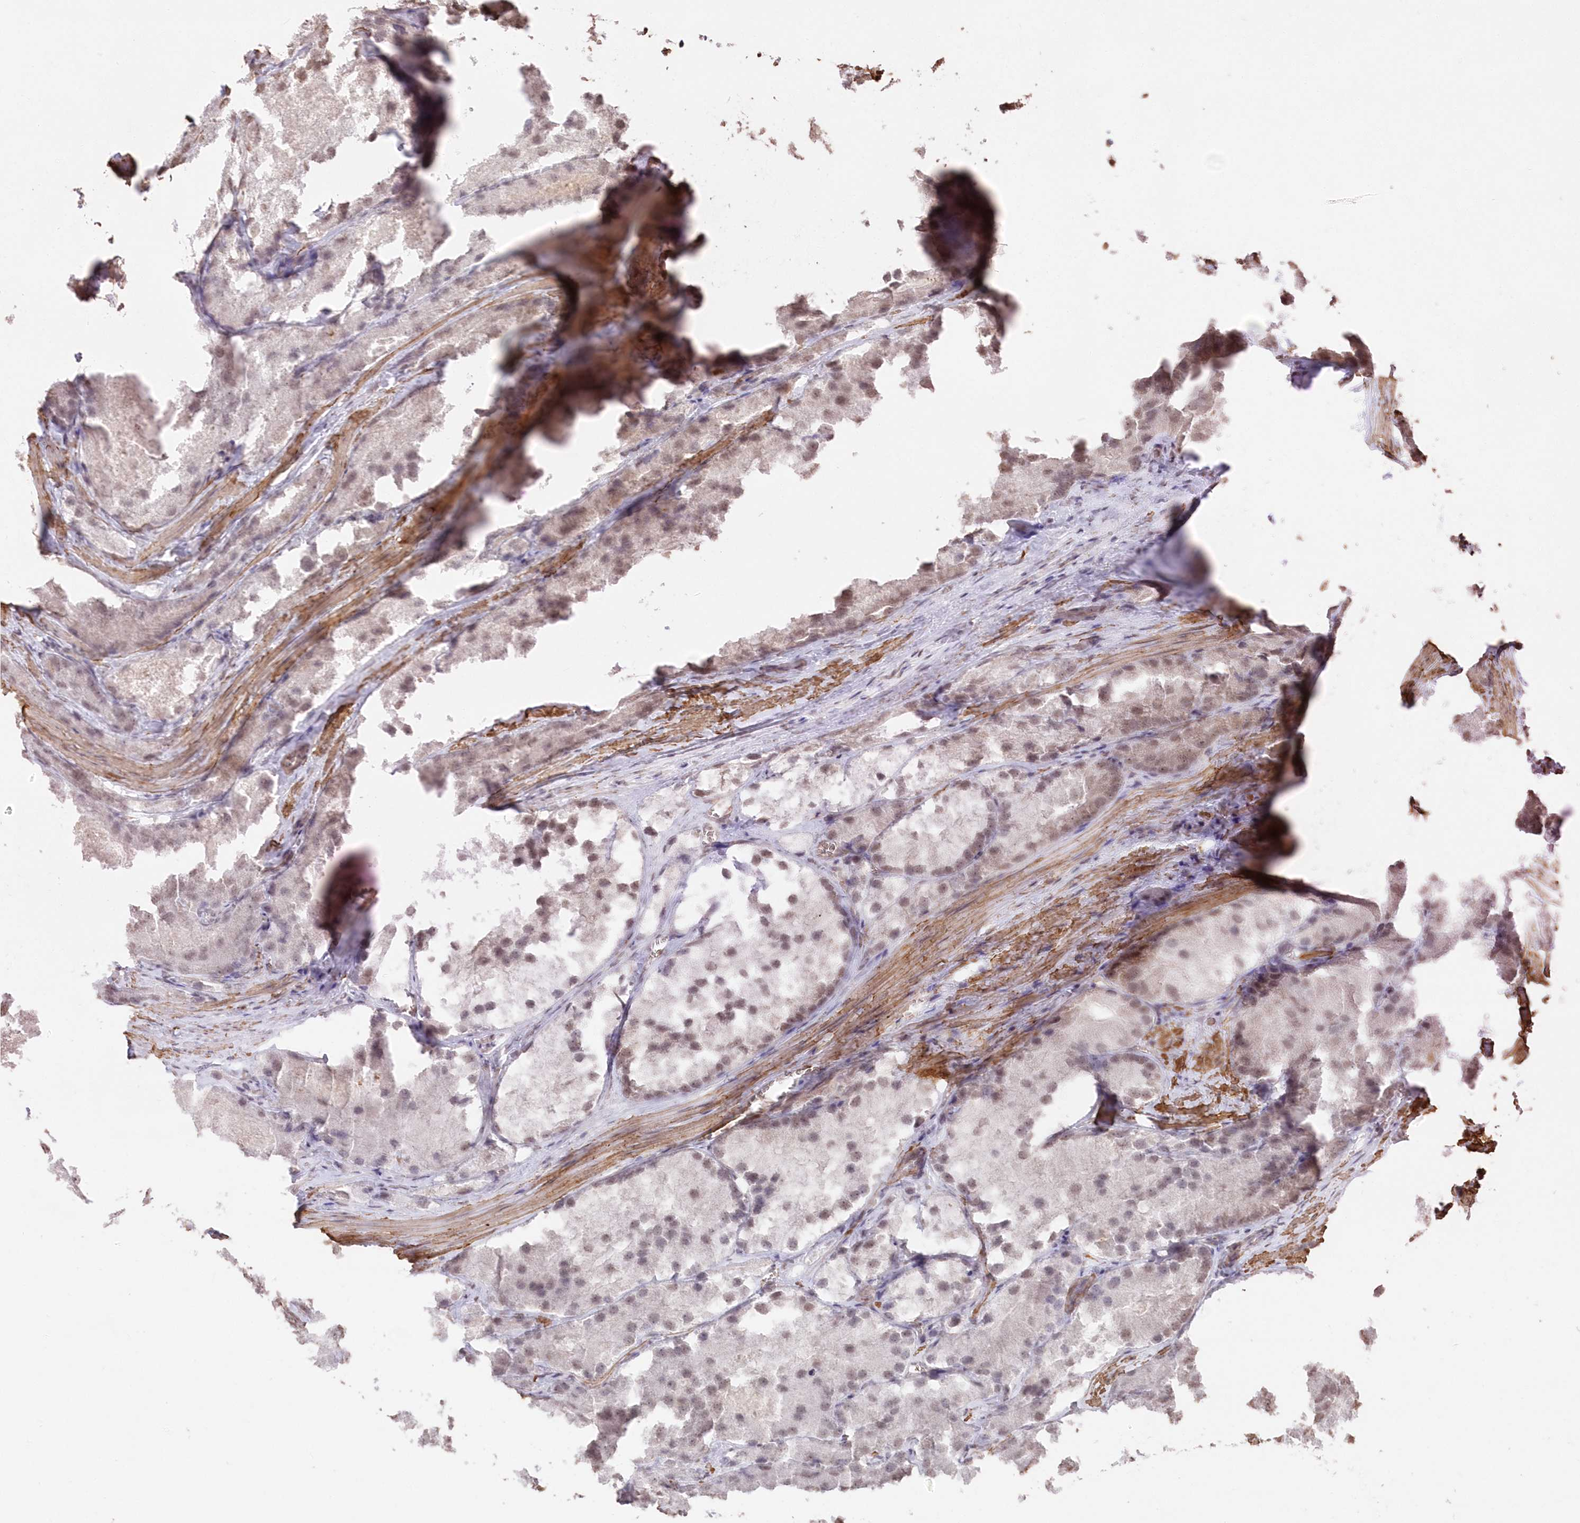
{"staining": {"intensity": "negative", "quantity": "none", "location": "none"}, "tissue": "prostate cancer", "cell_type": "Tumor cells", "image_type": "cancer", "snomed": [{"axis": "morphology", "description": "Adenocarcinoma, Low grade"}, {"axis": "topography", "description": "Prostate"}], "caption": "Immunohistochemical staining of adenocarcinoma (low-grade) (prostate) demonstrates no significant expression in tumor cells. Brightfield microscopy of immunohistochemistry stained with DAB (3,3'-diaminobenzidine) (brown) and hematoxylin (blue), captured at high magnification.", "gene": "RBM27", "patient": {"sex": "male", "age": 69}}